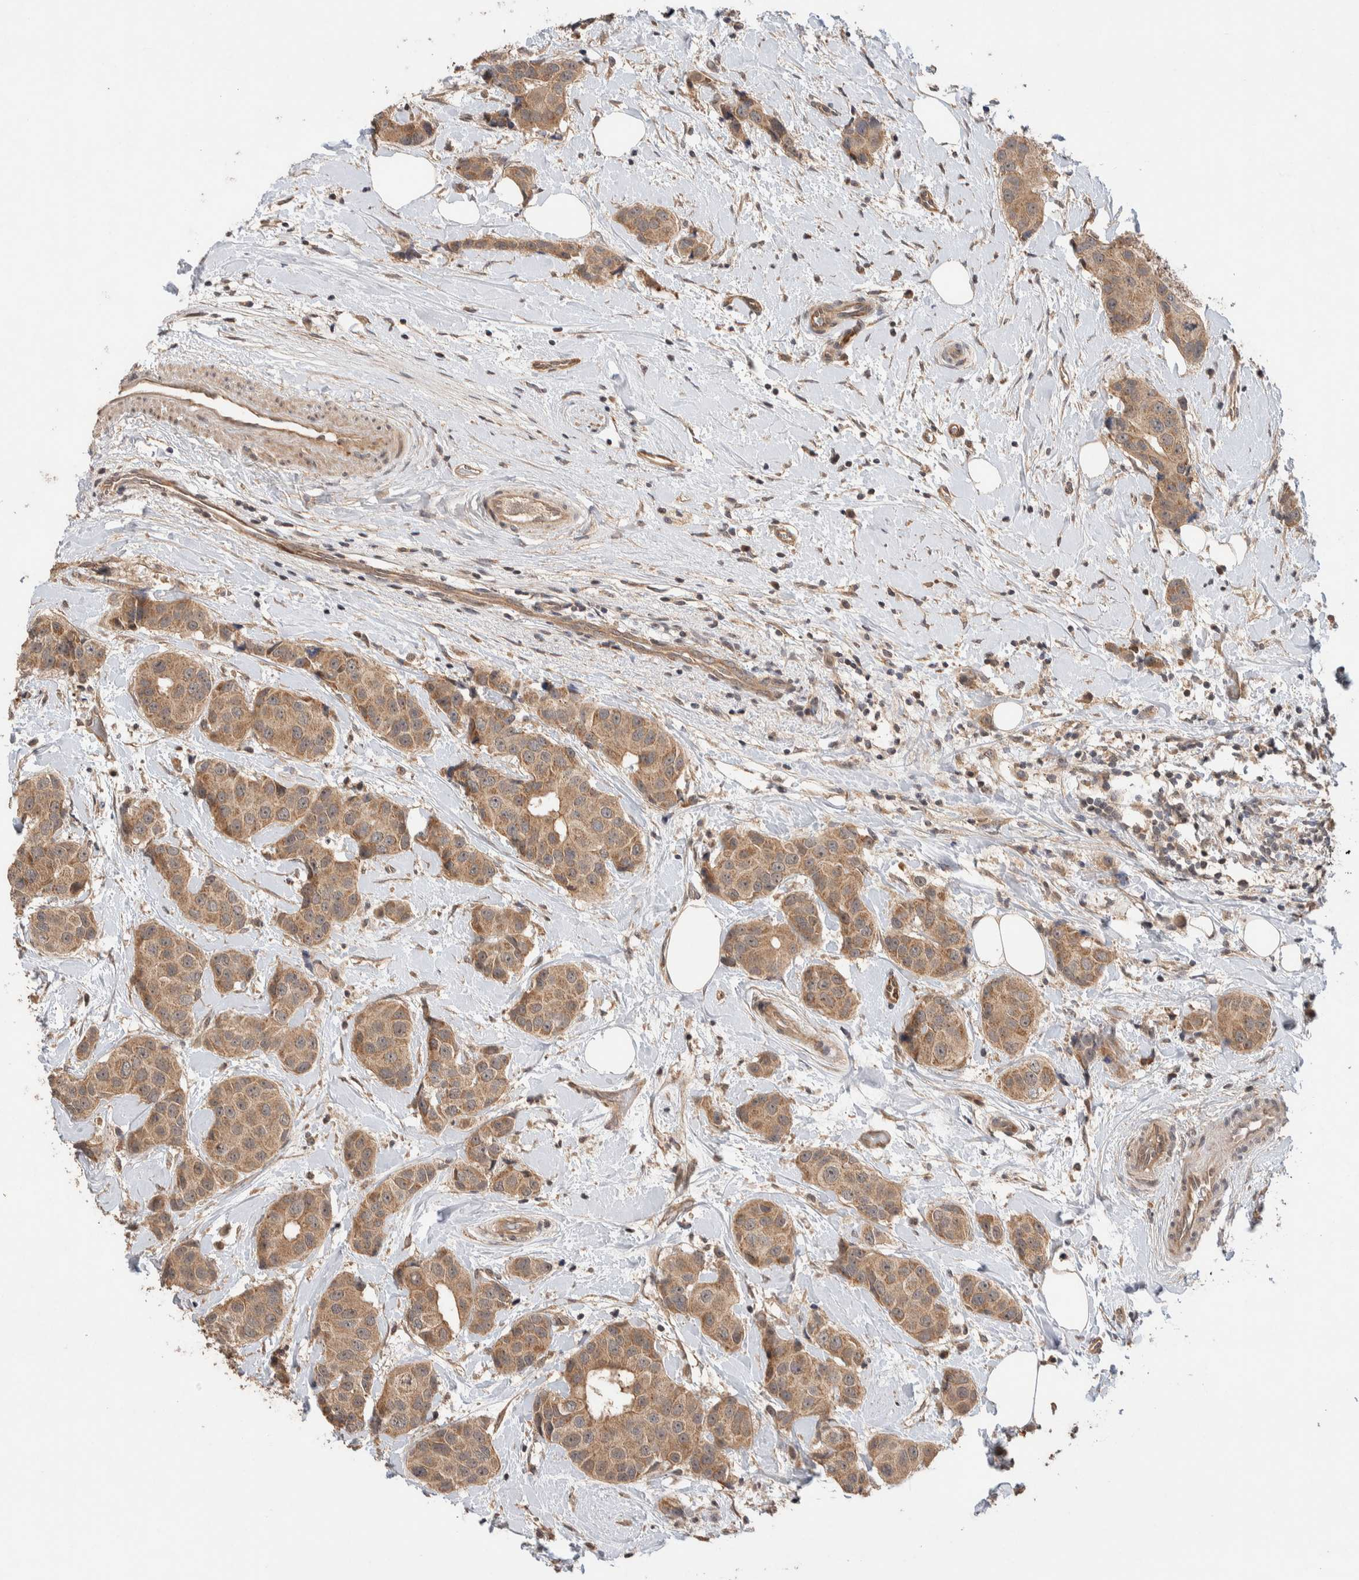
{"staining": {"intensity": "moderate", "quantity": ">75%", "location": "cytoplasmic/membranous,nuclear"}, "tissue": "breast cancer", "cell_type": "Tumor cells", "image_type": "cancer", "snomed": [{"axis": "morphology", "description": "Normal tissue, NOS"}, {"axis": "morphology", "description": "Duct carcinoma"}, {"axis": "topography", "description": "Breast"}], "caption": "A high-resolution image shows immunohistochemistry (IHC) staining of infiltrating ductal carcinoma (breast), which shows moderate cytoplasmic/membranous and nuclear positivity in approximately >75% of tumor cells. The staining was performed using DAB (3,3'-diaminobenzidine), with brown indicating positive protein expression. Nuclei are stained blue with hematoxylin.", "gene": "PRDM15", "patient": {"sex": "female", "age": 39}}